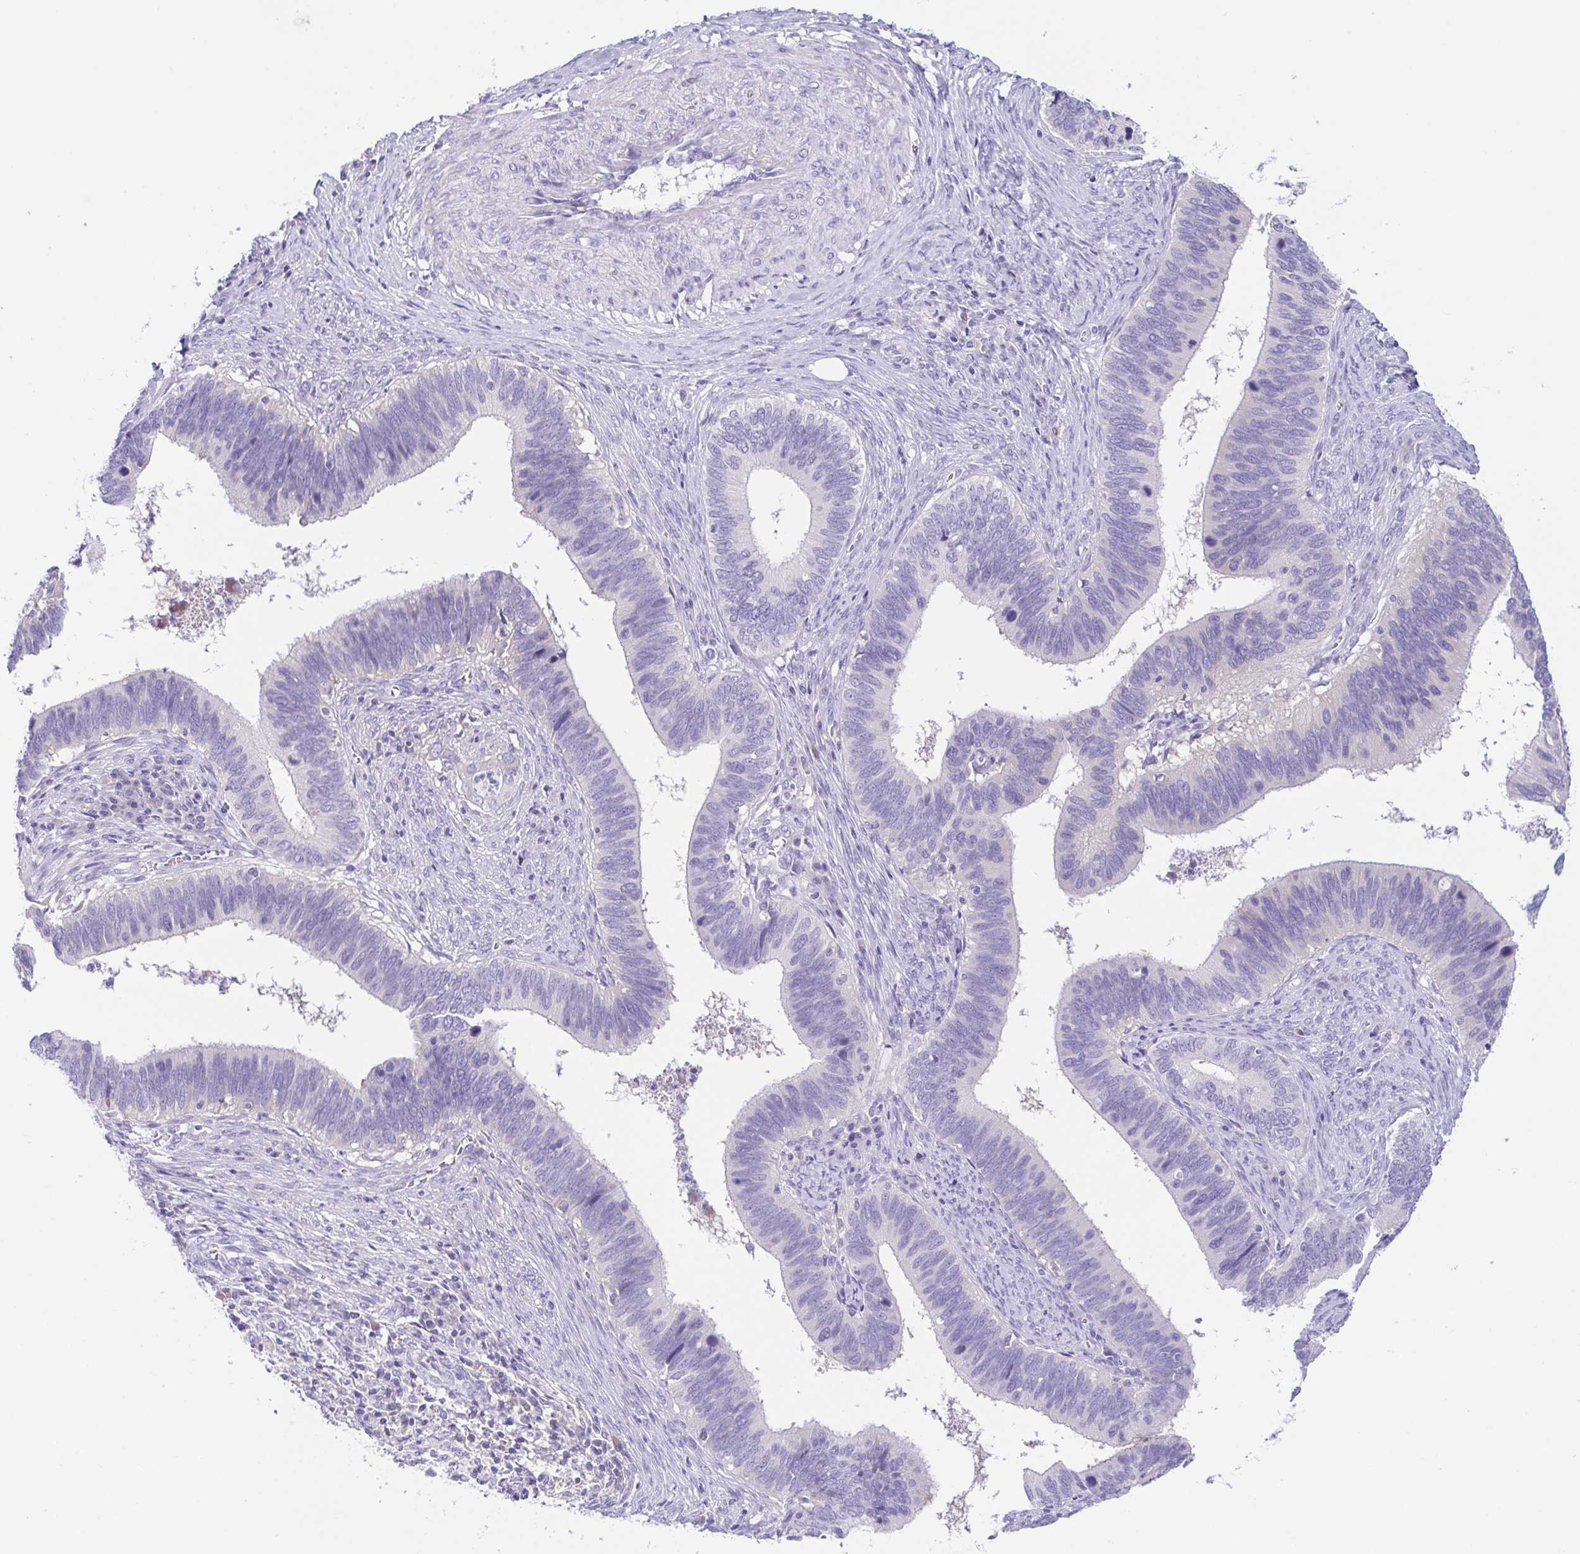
{"staining": {"intensity": "negative", "quantity": "none", "location": "none"}, "tissue": "cervical cancer", "cell_type": "Tumor cells", "image_type": "cancer", "snomed": [{"axis": "morphology", "description": "Adenocarcinoma, NOS"}, {"axis": "topography", "description": "Cervix"}], "caption": "Immunohistochemistry photomicrograph of adenocarcinoma (cervical) stained for a protein (brown), which displays no expression in tumor cells.", "gene": "A1BG", "patient": {"sex": "female", "age": 42}}